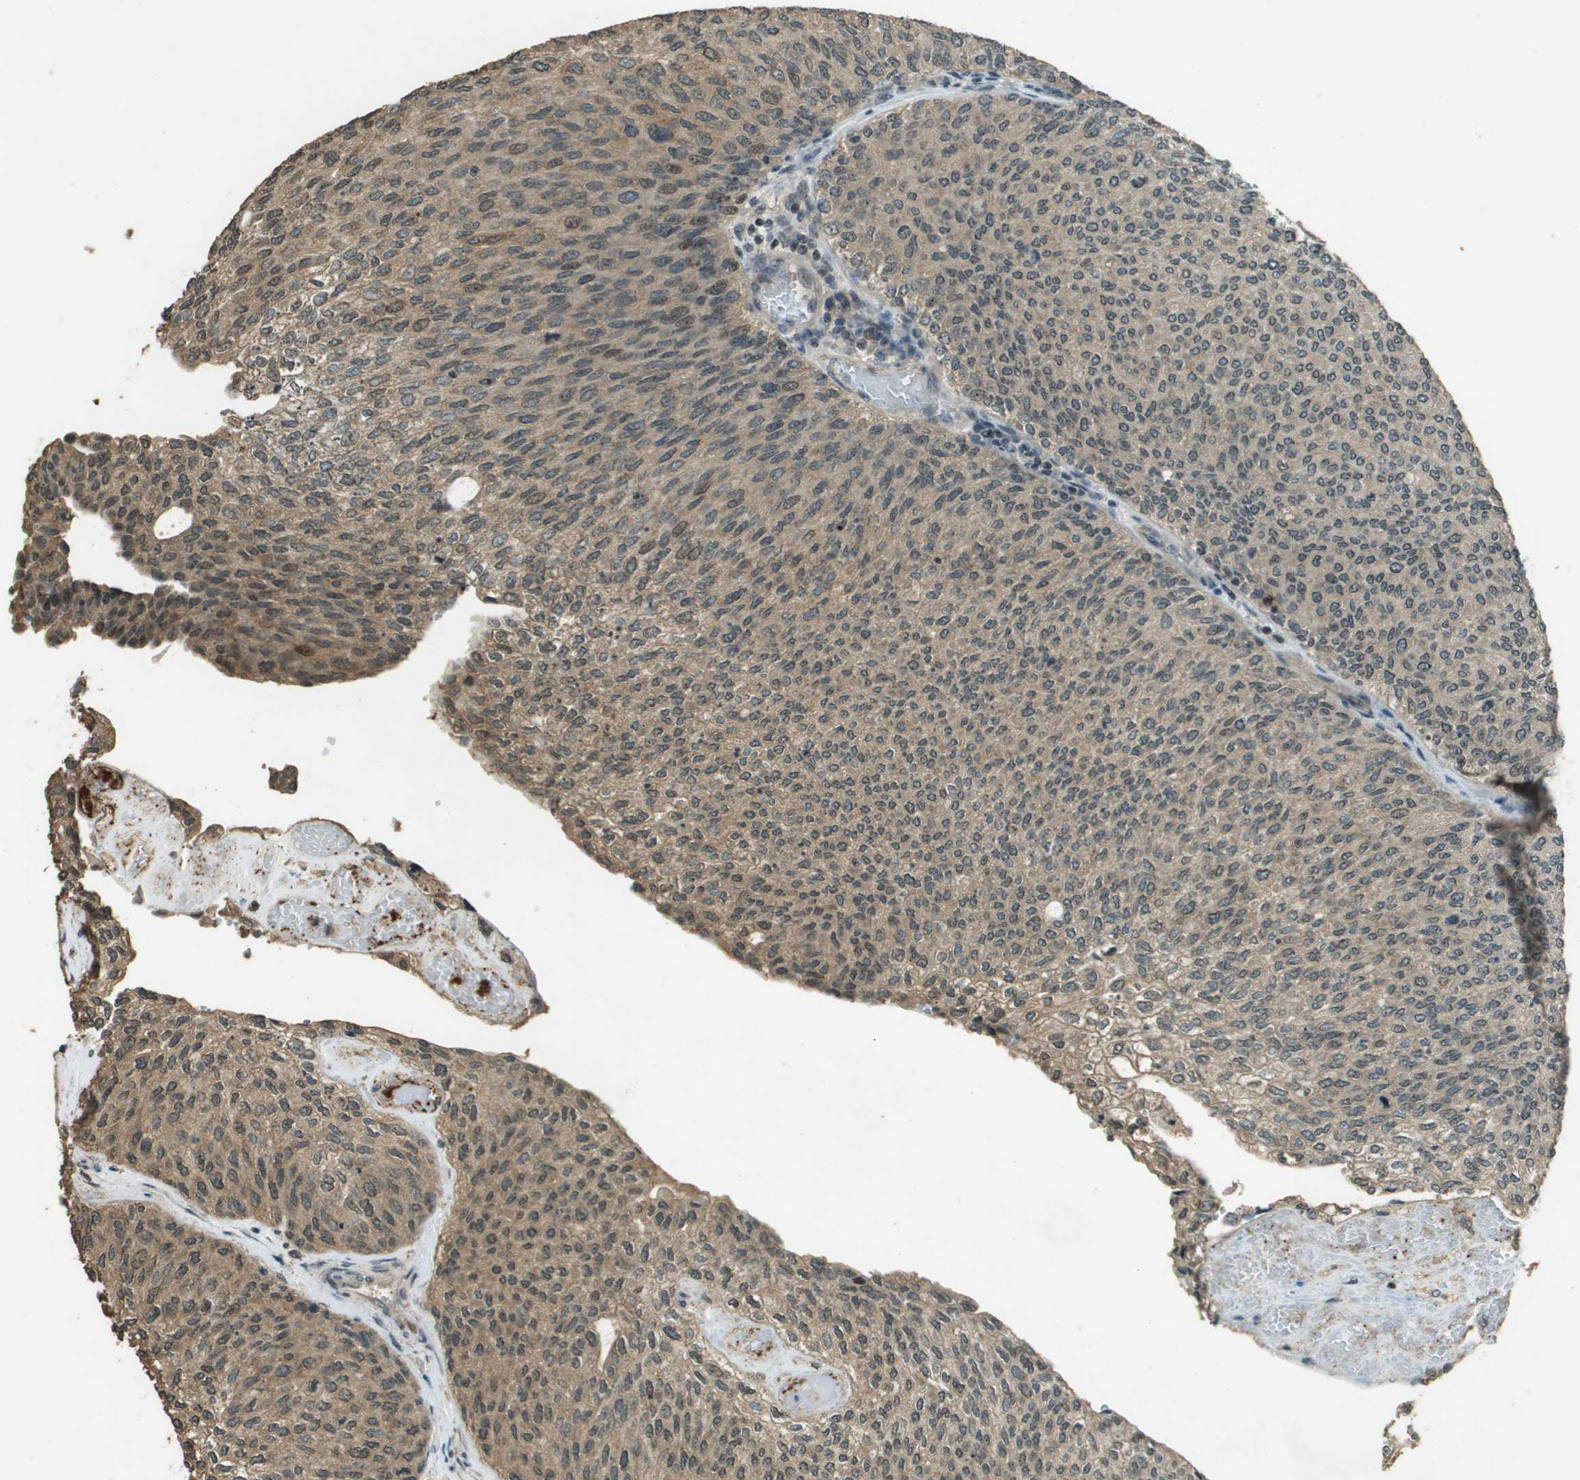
{"staining": {"intensity": "moderate", "quantity": ">75%", "location": "cytoplasmic/membranous"}, "tissue": "urothelial cancer", "cell_type": "Tumor cells", "image_type": "cancer", "snomed": [{"axis": "morphology", "description": "Urothelial carcinoma, Low grade"}, {"axis": "topography", "description": "Urinary bladder"}], "caption": "Human urothelial carcinoma (low-grade) stained with a brown dye demonstrates moderate cytoplasmic/membranous positive expression in approximately >75% of tumor cells.", "gene": "SDC3", "patient": {"sex": "female", "age": 79}}